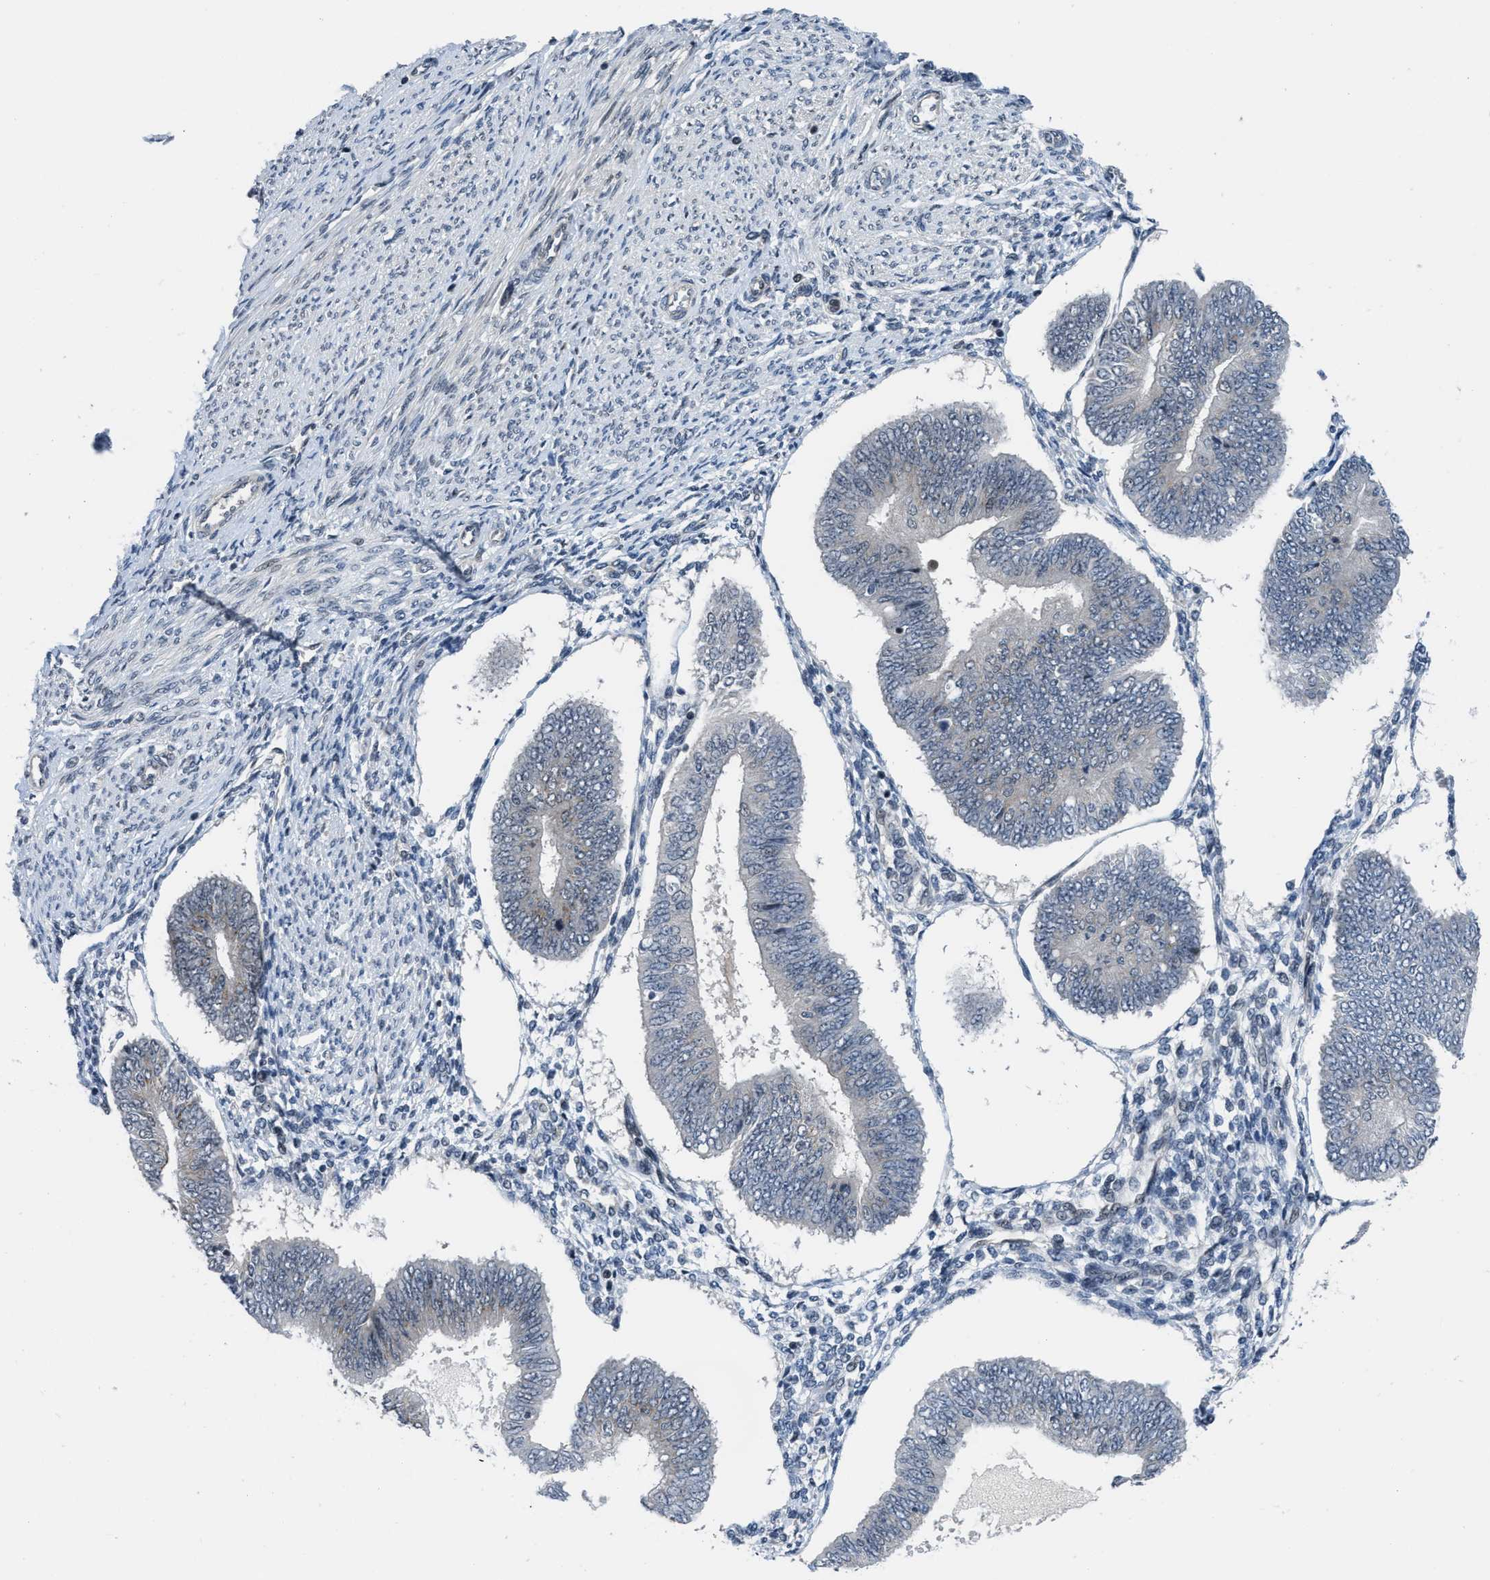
{"staining": {"intensity": "negative", "quantity": "none", "location": "none"}, "tissue": "endometrial cancer", "cell_type": "Tumor cells", "image_type": "cancer", "snomed": [{"axis": "morphology", "description": "Adenocarcinoma, NOS"}, {"axis": "topography", "description": "Endometrium"}], "caption": "The photomicrograph exhibits no staining of tumor cells in endometrial cancer (adenocarcinoma).", "gene": "SETD5", "patient": {"sex": "female", "age": 58}}